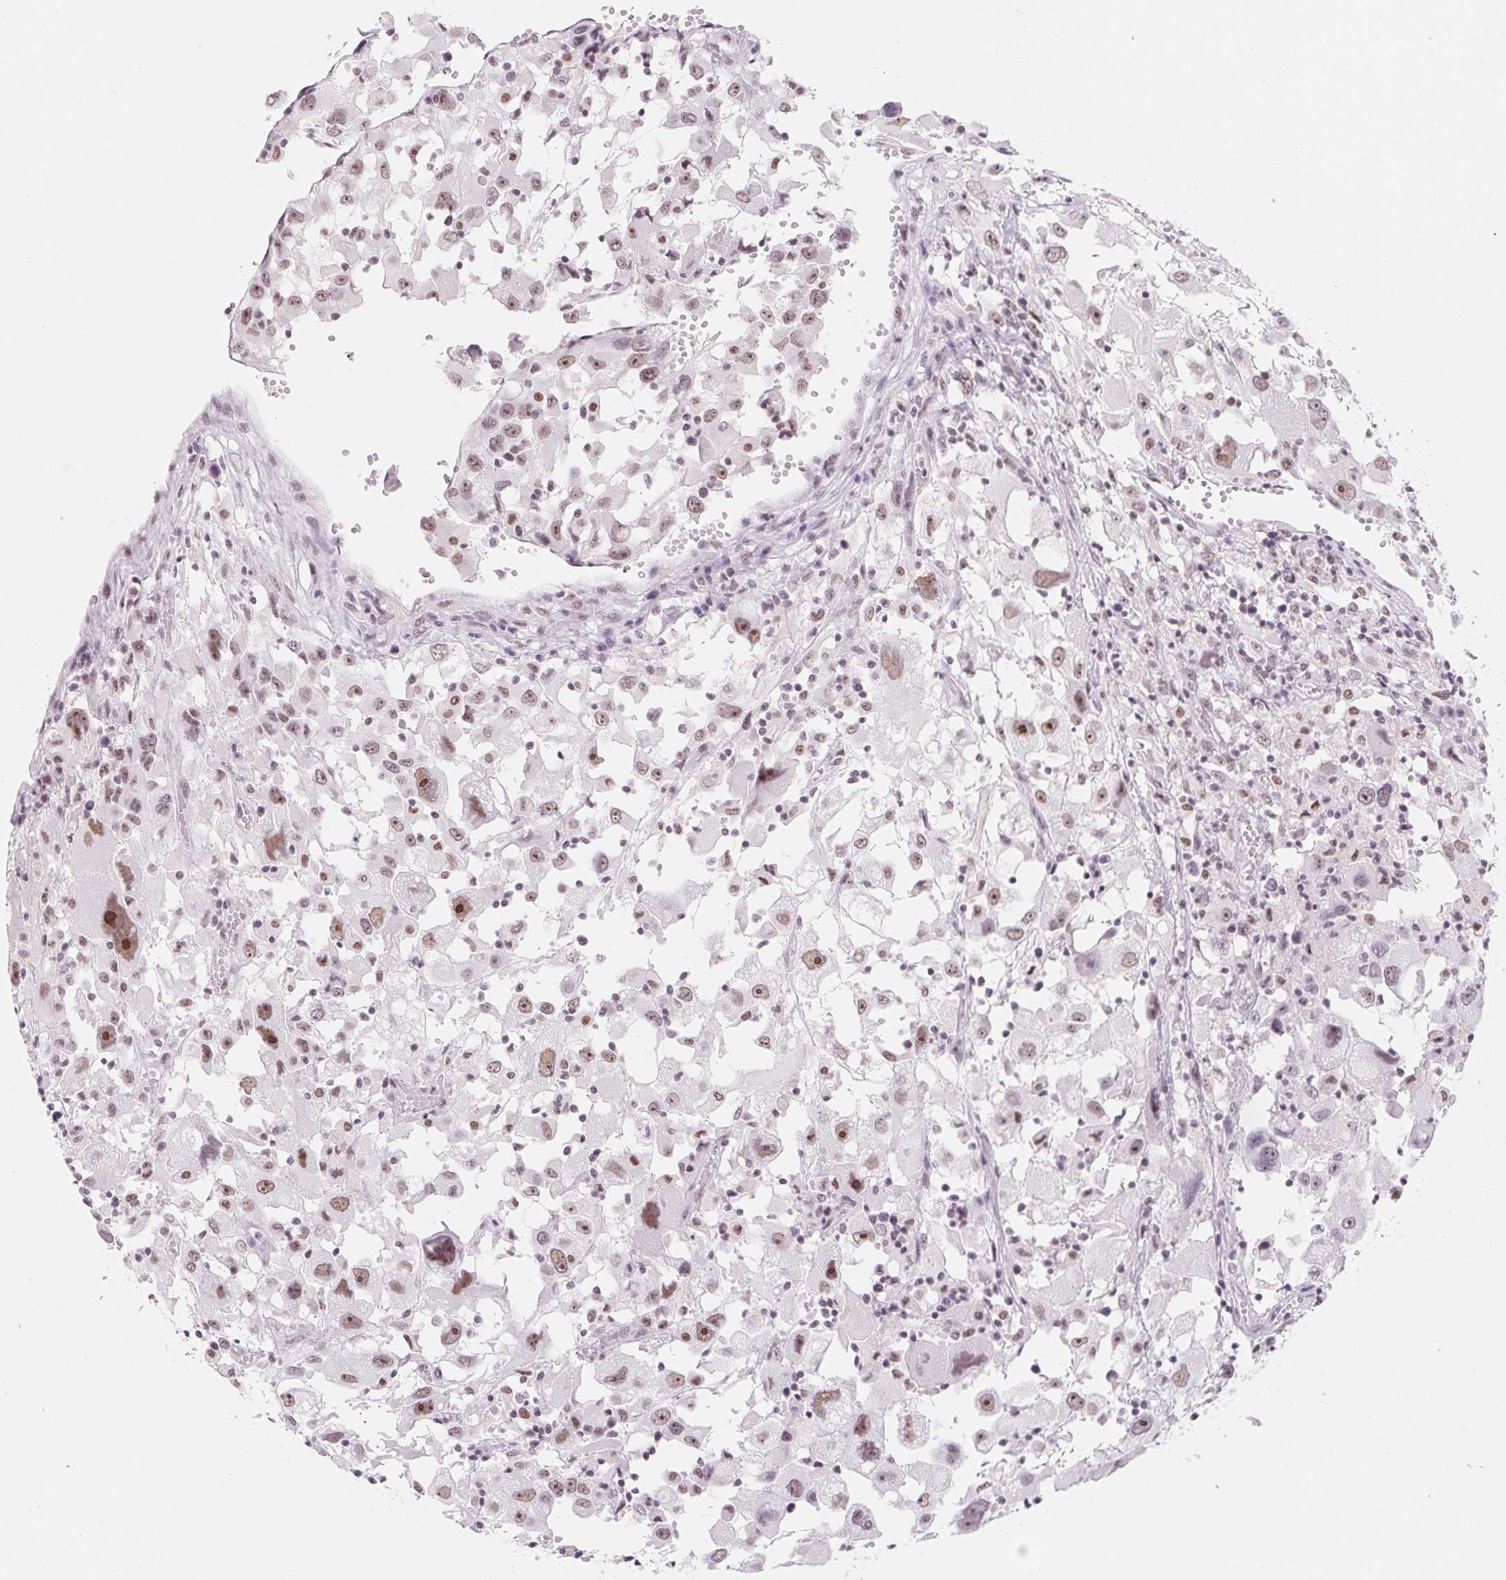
{"staining": {"intensity": "weak", "quantity": ">75%", "location": "nuclear"}, "tissue": "melanoma", "cell_type": "Tumor cells", "image_type": "cancer", "snomed": [{"axis": "morphology", "description": "Malignant melanoma, Metastatic site"}, {"axis": "topography", "description": "Soft tissue"}], "caption": "Immunohistochemistry (IHC) micrograph of neoplastic tissue: melanoma stained using IHC demonstrates low levels of weak protein expression localized specifically in the nuclear of tumor cells, appearing as a nuclear brown color.", "gene": "ZIC4", "patient": {"sex": "male", "age": 50}}